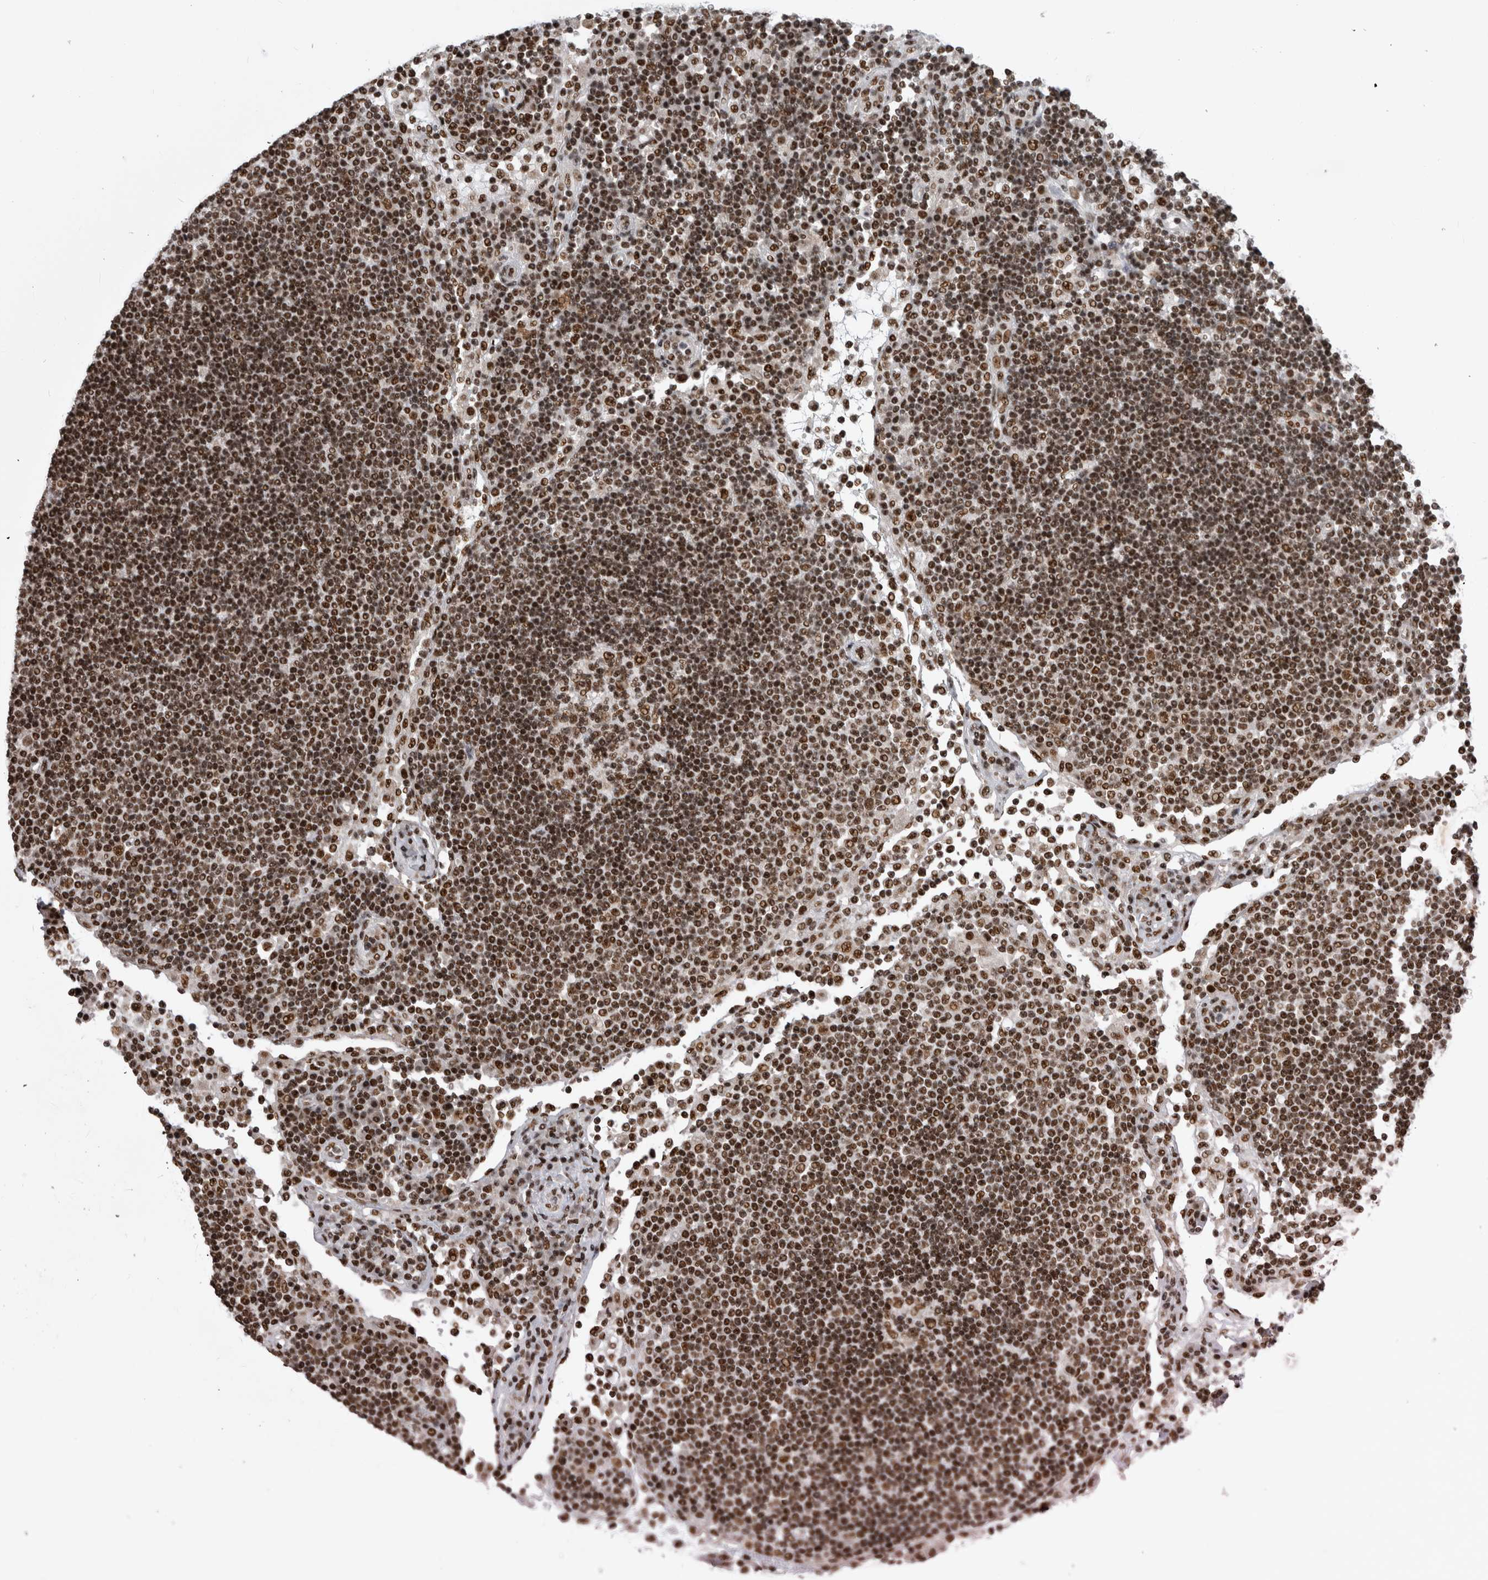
{"staining": {"intensity": "strong", "quantity": ">75%", "location": "nuclear"}, "tissue": "lymph node", "cell_type": "Germinal center cells", "image_type": "normal", "snomed": [{"axis": "morphology", "description": "Normal tissue, NOS"}, {"axis": "topography", "description": "Lymph node"}], "caption": "Immunohistochemistry (IHC) (DAB) staining of normal lymph node shows strong nuclear protein staining in about >75% of germinal center cells.", "gene": "ZSCAN2", "patient": {"sex": "female", "age": 53}}